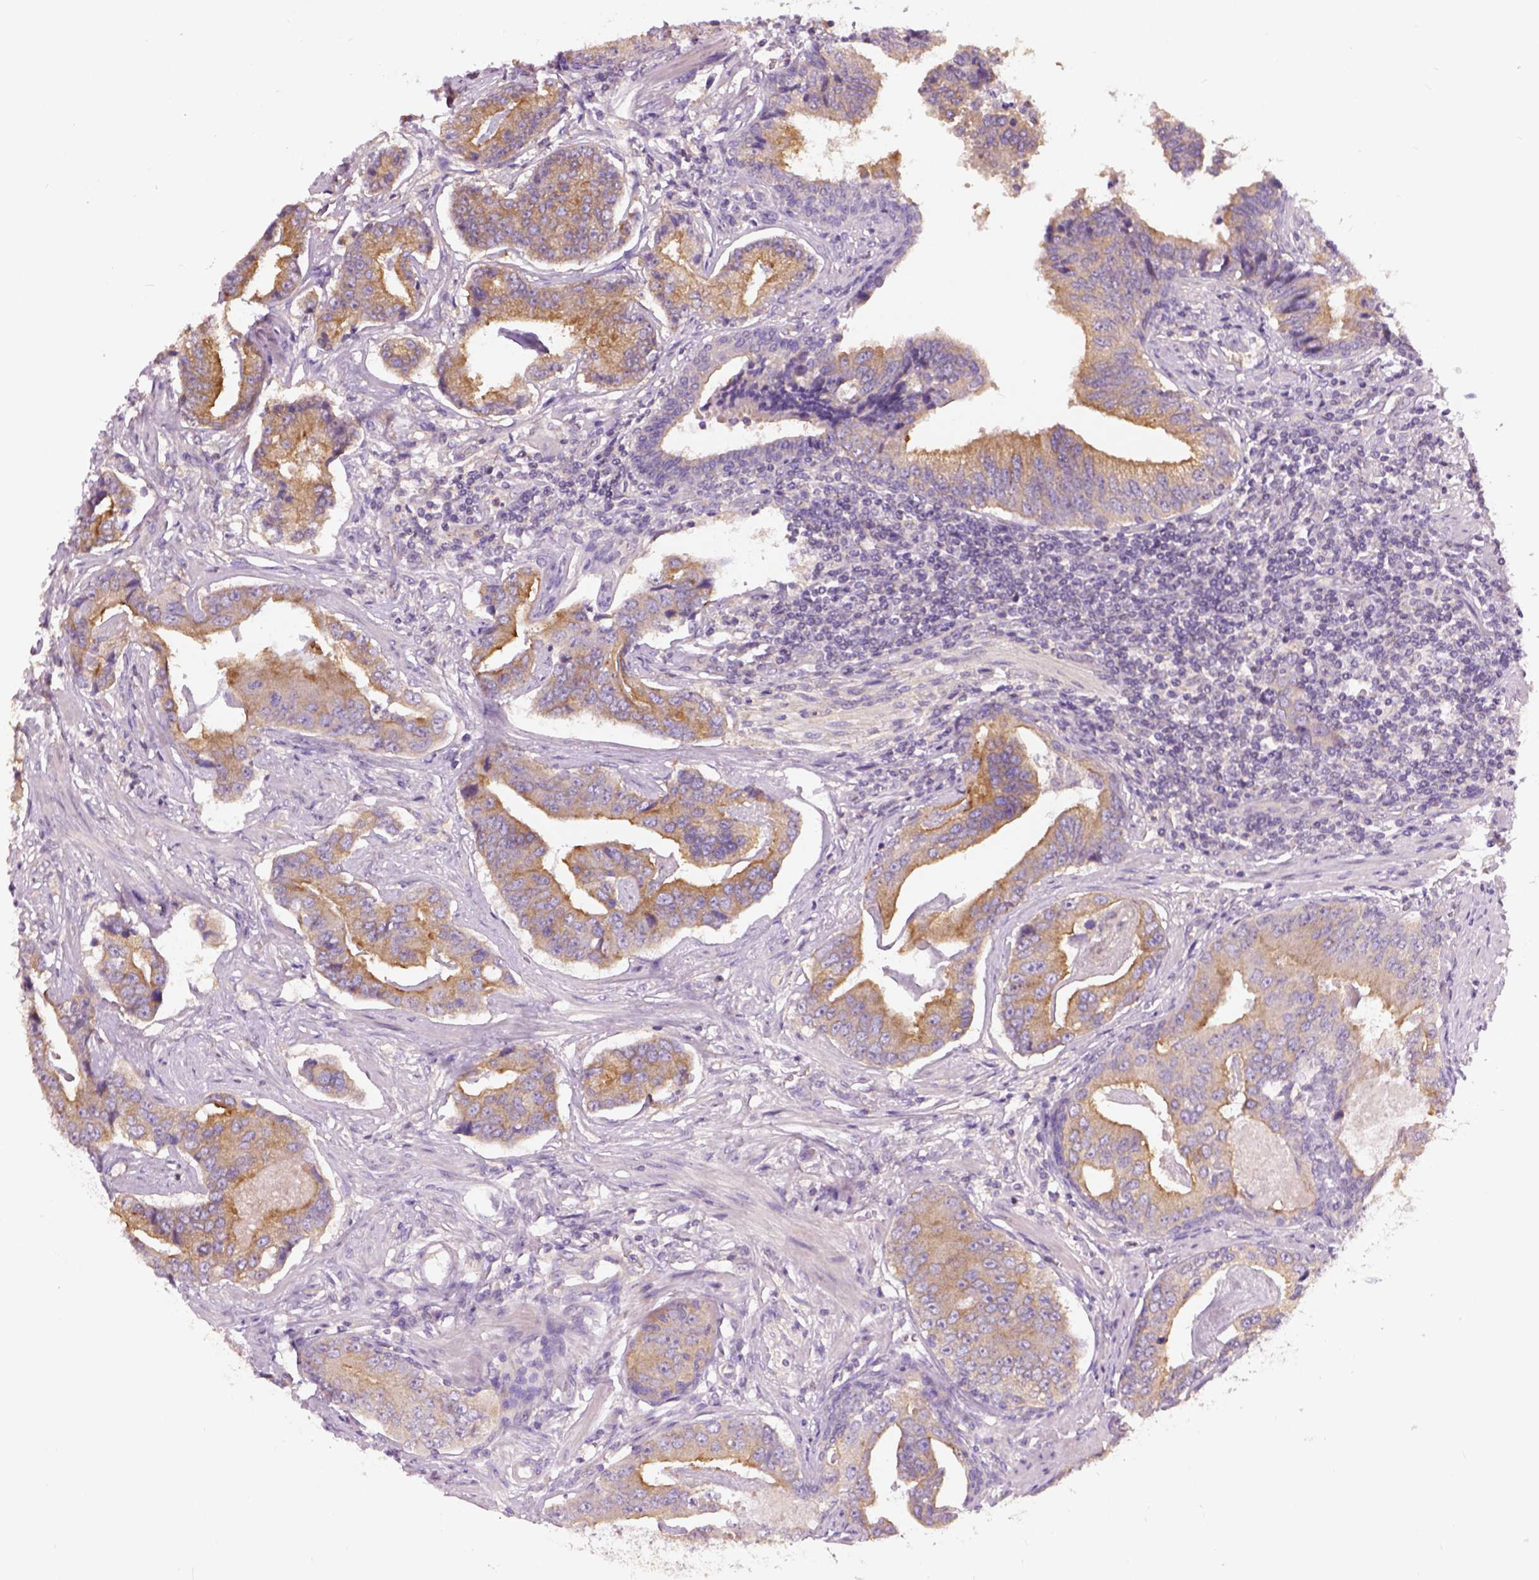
{"staining": {"intensity": "moderate", "quantity": "<25%", "location": "cytoplasmic/membranous"}, "tissue": "prostate cancer", "cell_type": "Tumor cells", "image_type": "cancer", "snomed": [{"axis": "morphology", "description": "Adenocarcinoma, NOS"}, {"axis": "topography", "description": "Prostate"}], "caption": "A brown stain highlights moderate cytoplasmic/membranous expression of a protein in human prostate cancer (adenocarcinoma) tumor cells.", "gene": "CRACR2A", "patient": {"sex": "male", "age": 64}}